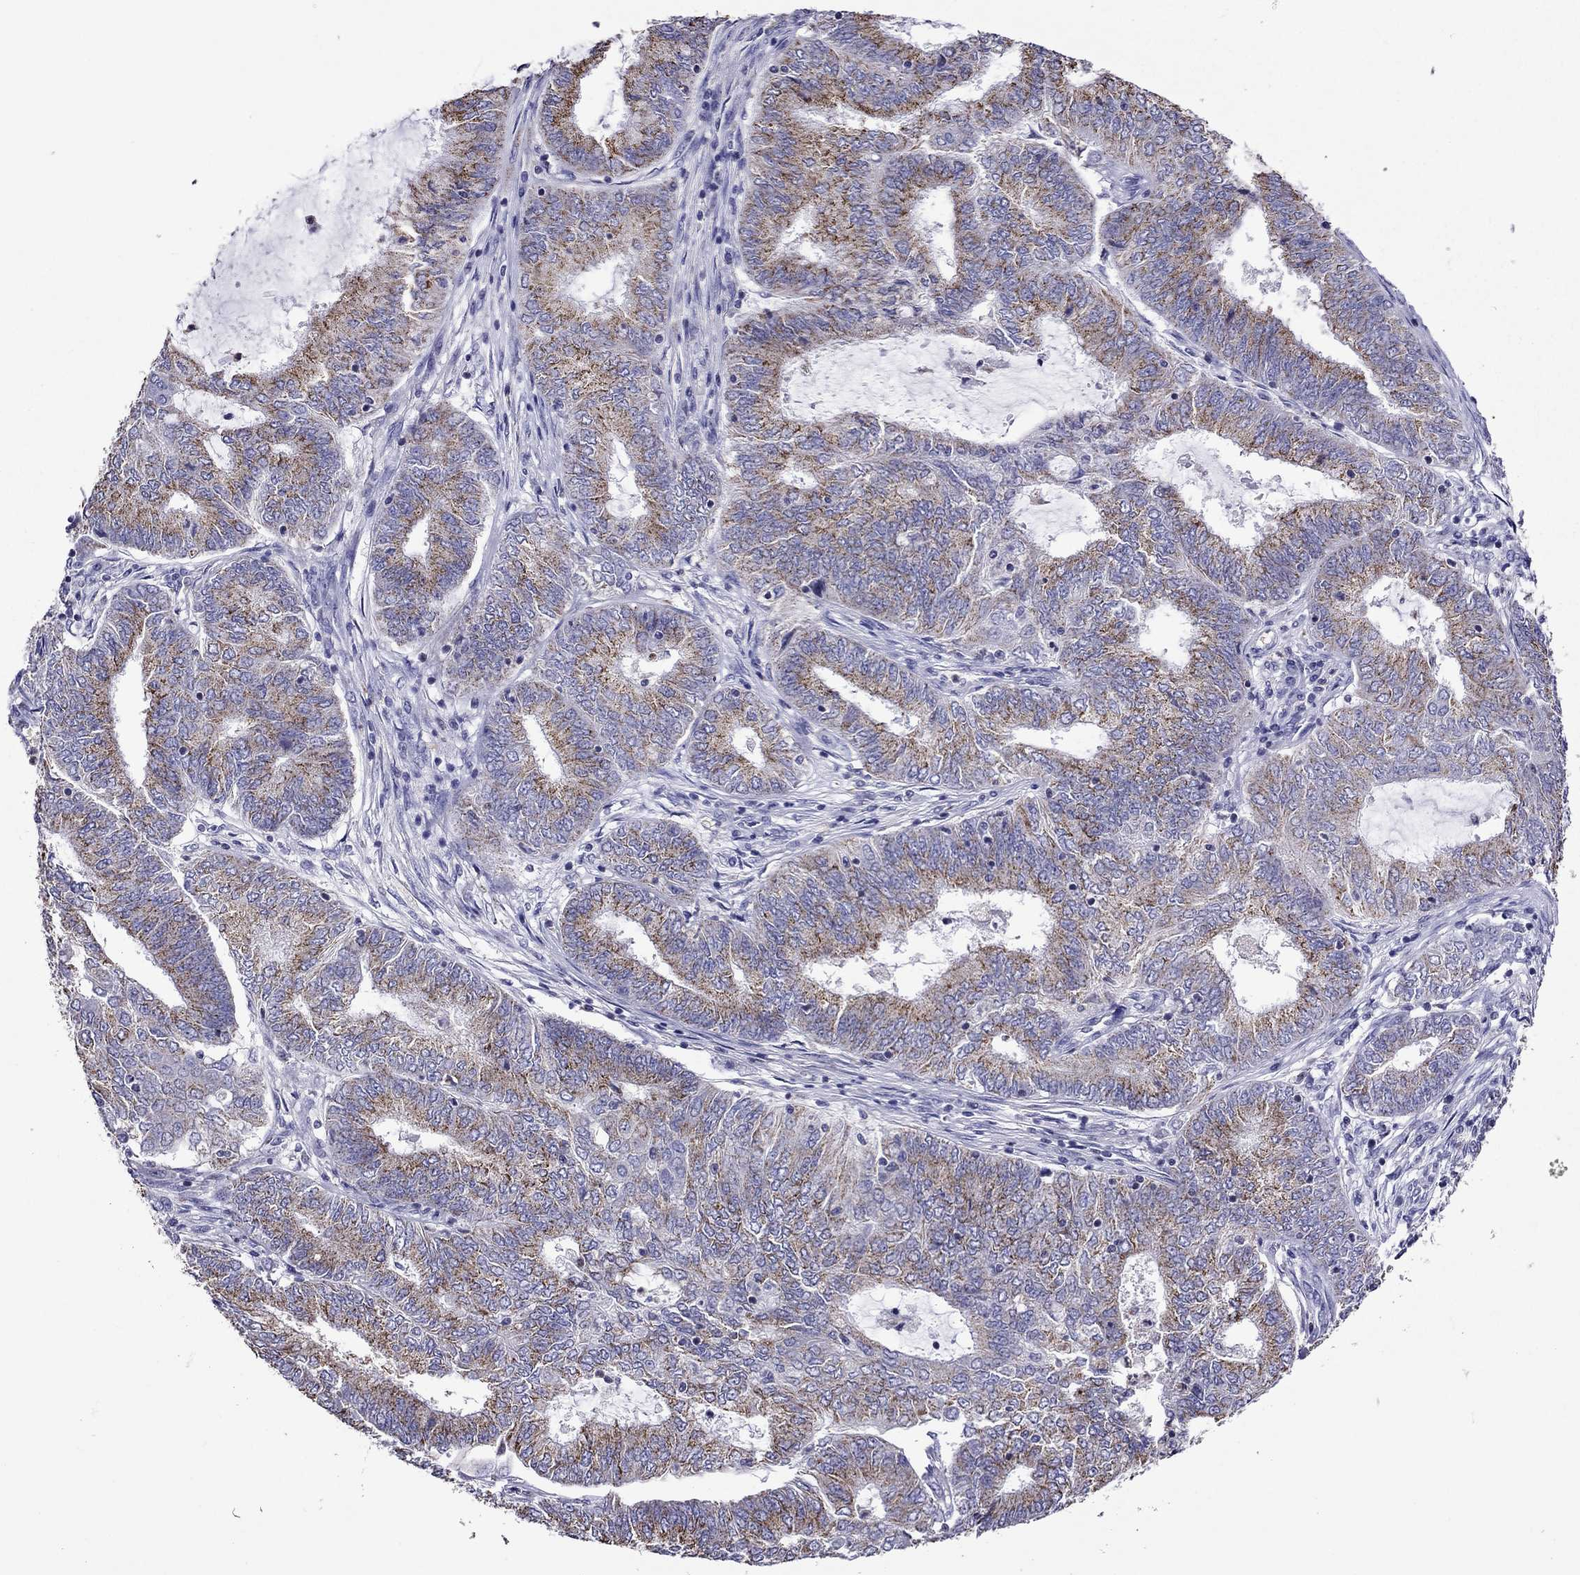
{"staining": {"intensity": "moderate", "quantity": "<25%", "location": "cytoplasmic/membranous"}, "tissue": "endometrial cancer", "cell_type": "Tumor cells", "image_type": "cancer", "snomed": [{"axis": "morphology", "description": "Adenocarcinoma, NOS"}, {"axis": "topography", "description": "Endometrium"}], "caption": "A low amount of moderate cytoplasmic/membranous expression is identified in about <25% of tumor cells in endometrial cancer tissue.", "gene": "SCG2", "patient": {"sex": "female", "age": 62}}